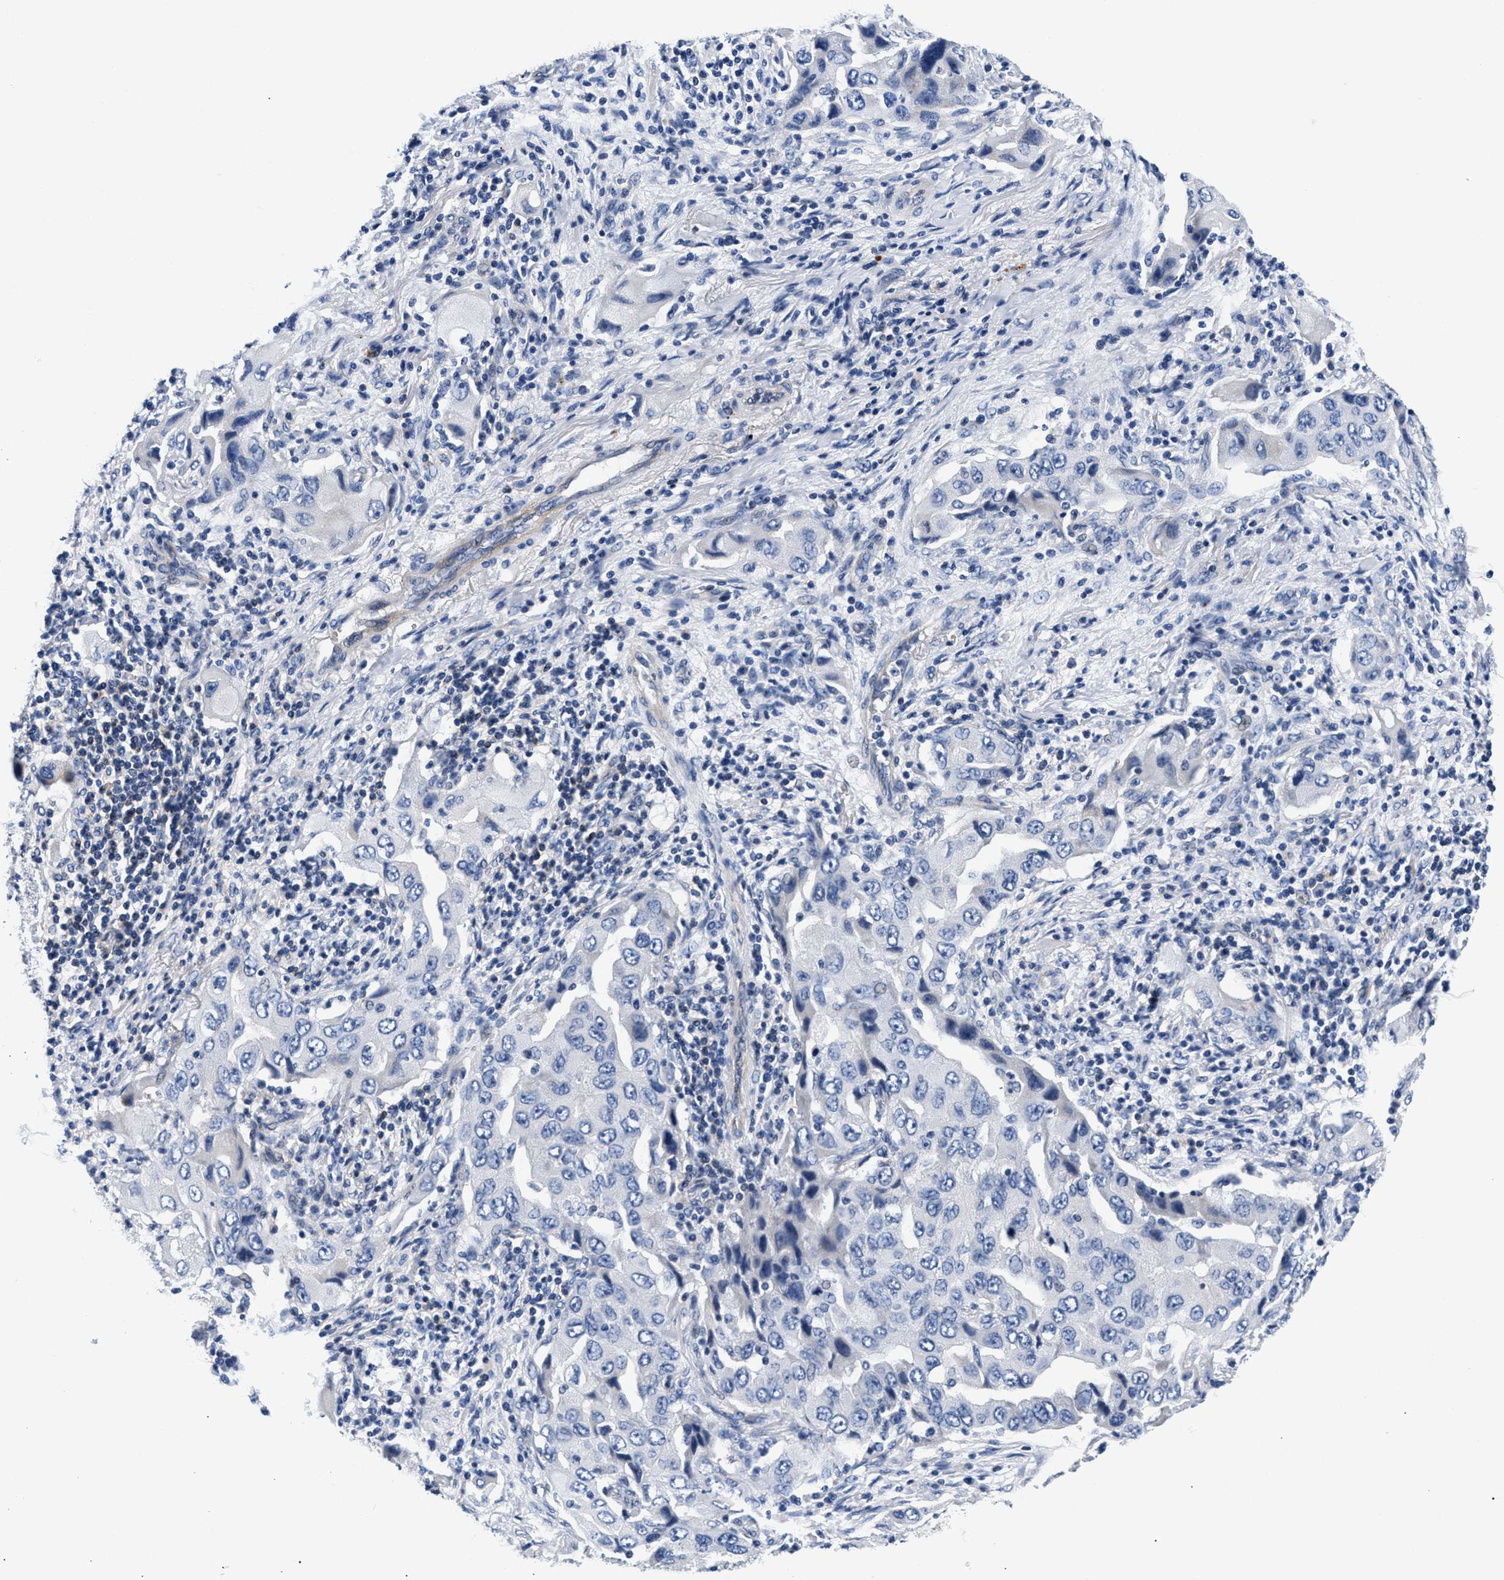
{"staining": {"intensity": "negative", "quantity": "none", "location": "none"}, "tissue": "lung cancer", "cell_type": "Tumor cells", "image_type": "cancer", "snomed": [{"axis": "morphology", "description": "Adenocarcinoma, NOS"}, {"axis": "topography", "description": "Lung"}], "caption": "The micrograph displays no staining of tumor cells in adenocarcinoma (lung).", "gene": "P2RY4", "patient": {"sex": "female", "age": 65}}